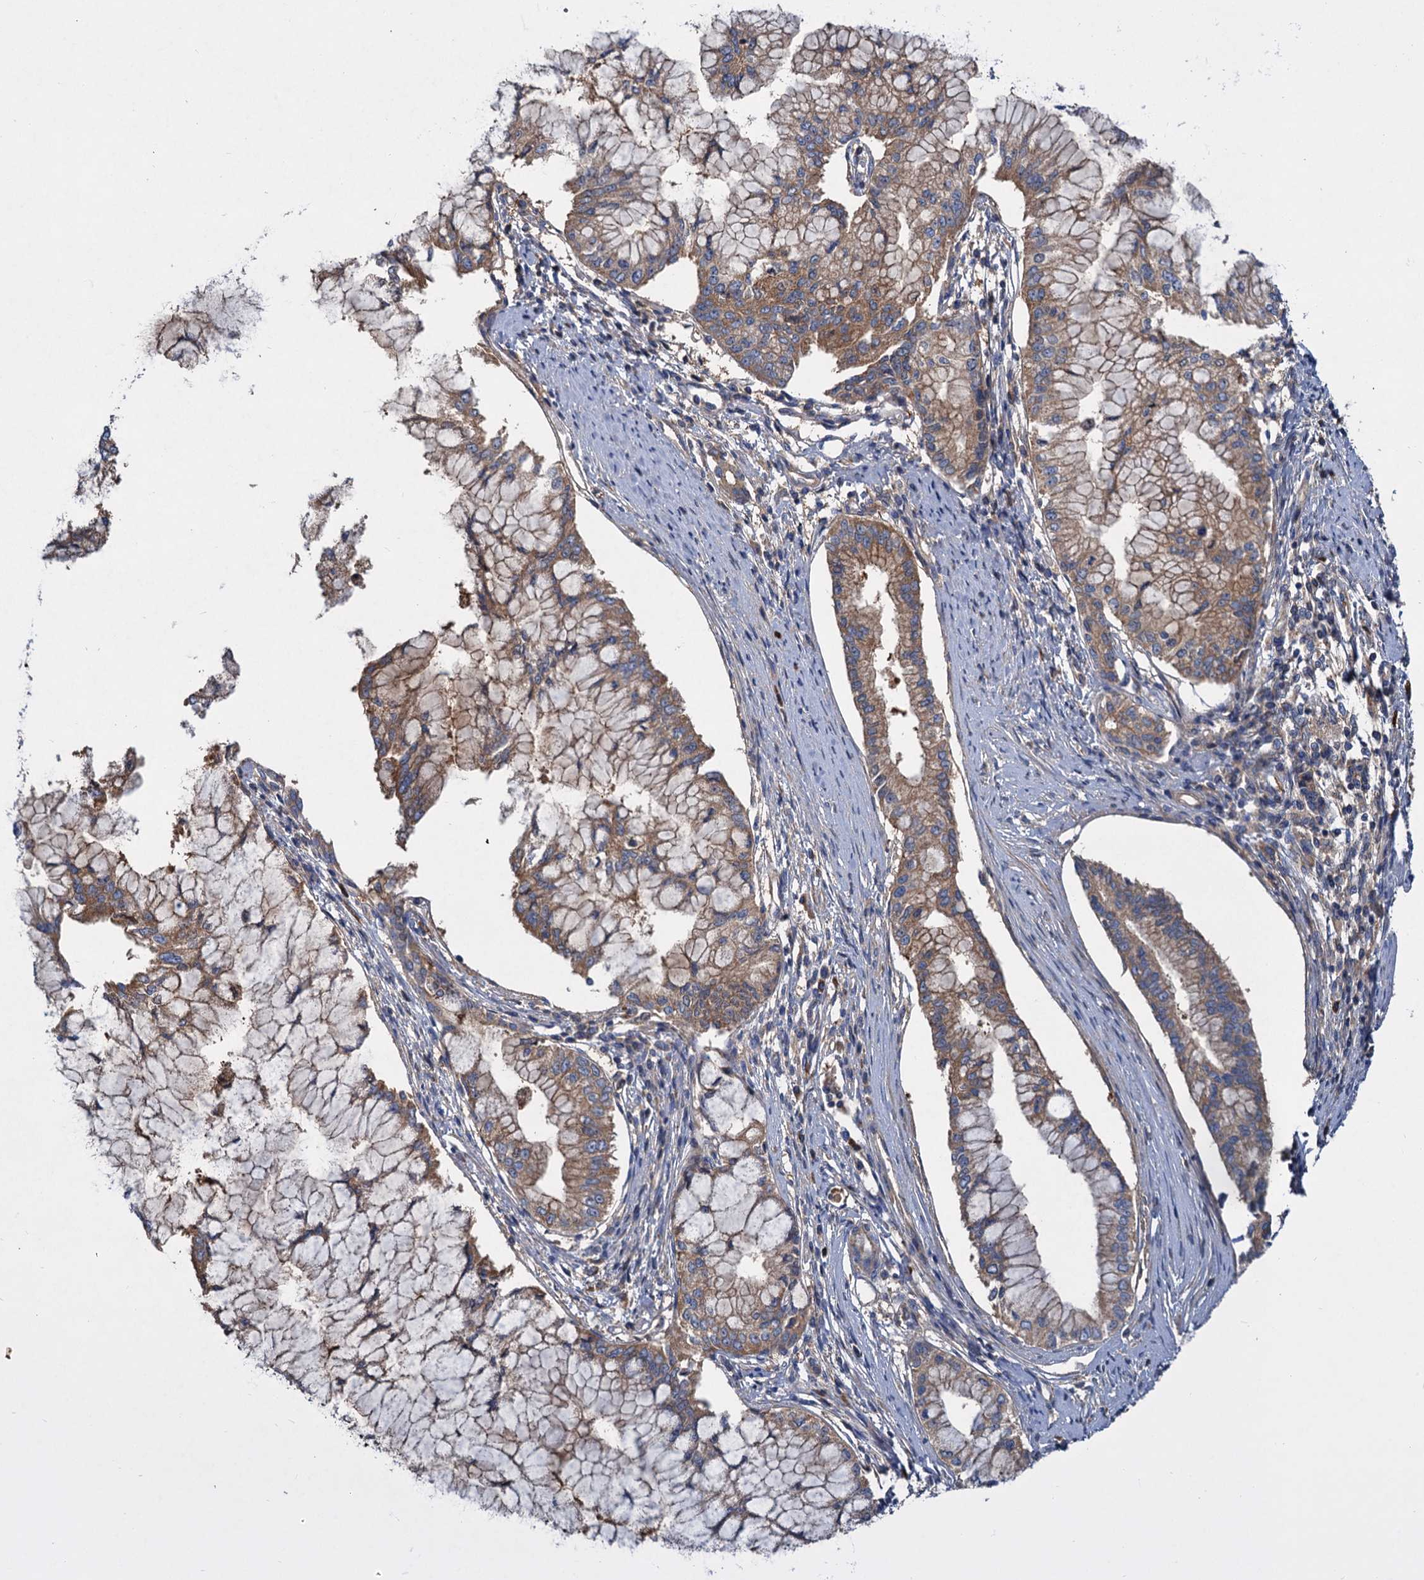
{"staining": {"intensity": "moderate", "quantity": ">75%", "location": "cytoplasmic/membranous"}, "tissue": "pancreatic cancer", "cell_type": "Tumor cells", "image_type": "cancer", "snomed": [{"axis": "morphology", "description": "Adenocarcinoma, NOS"}, {"axis": "topography", "description": "Pancreas"}], "caption": "Tumor cells exhibit moderate cytoplasmic/membranous staining in approximately >75% of cells in adenocarcinoma (pancreatic).", "gene": "ALKBH7", "patient": {"sex": "male", "age": 46}}